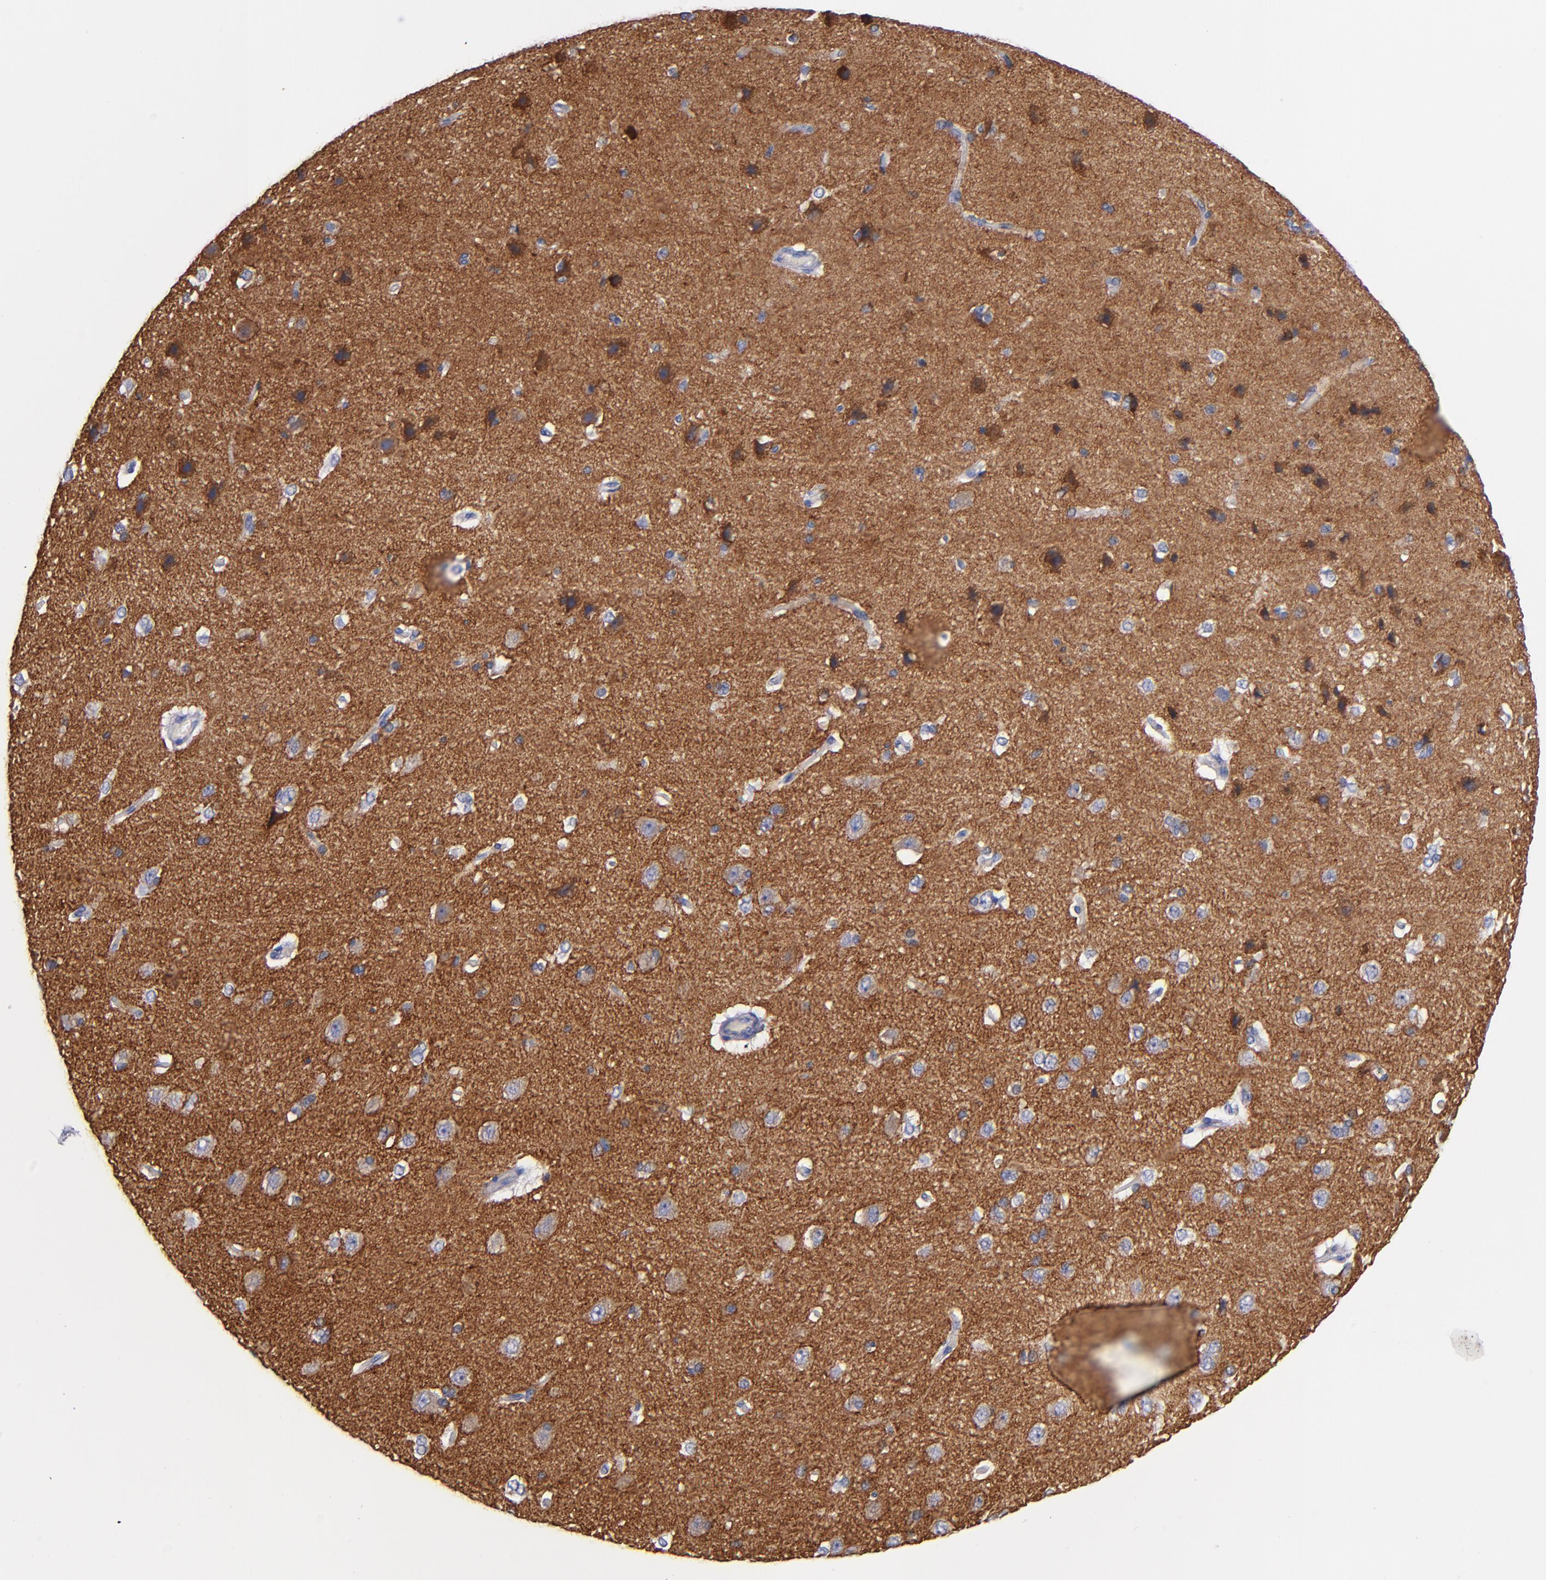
{"staining": {"intensity": "negative", "quantity": "none", "location": "none"}, "tissue": "cerebral cortex", "cell_type": "Endothelial cells", "image_type": "normal", "snomed": [{"axis": "morphology", "description": "Normal tissue, NOS"}, {"axis": "topography", "description": "Cerebral cortex"}], "caption": "There is no significant positivity in endothelial cells of cerebral cortex. (Immunohistochemistry, brightfield microscopy, high magnification).", "gene": "CNTNAP2", "patient": {"sex": "female", "age": 45}}